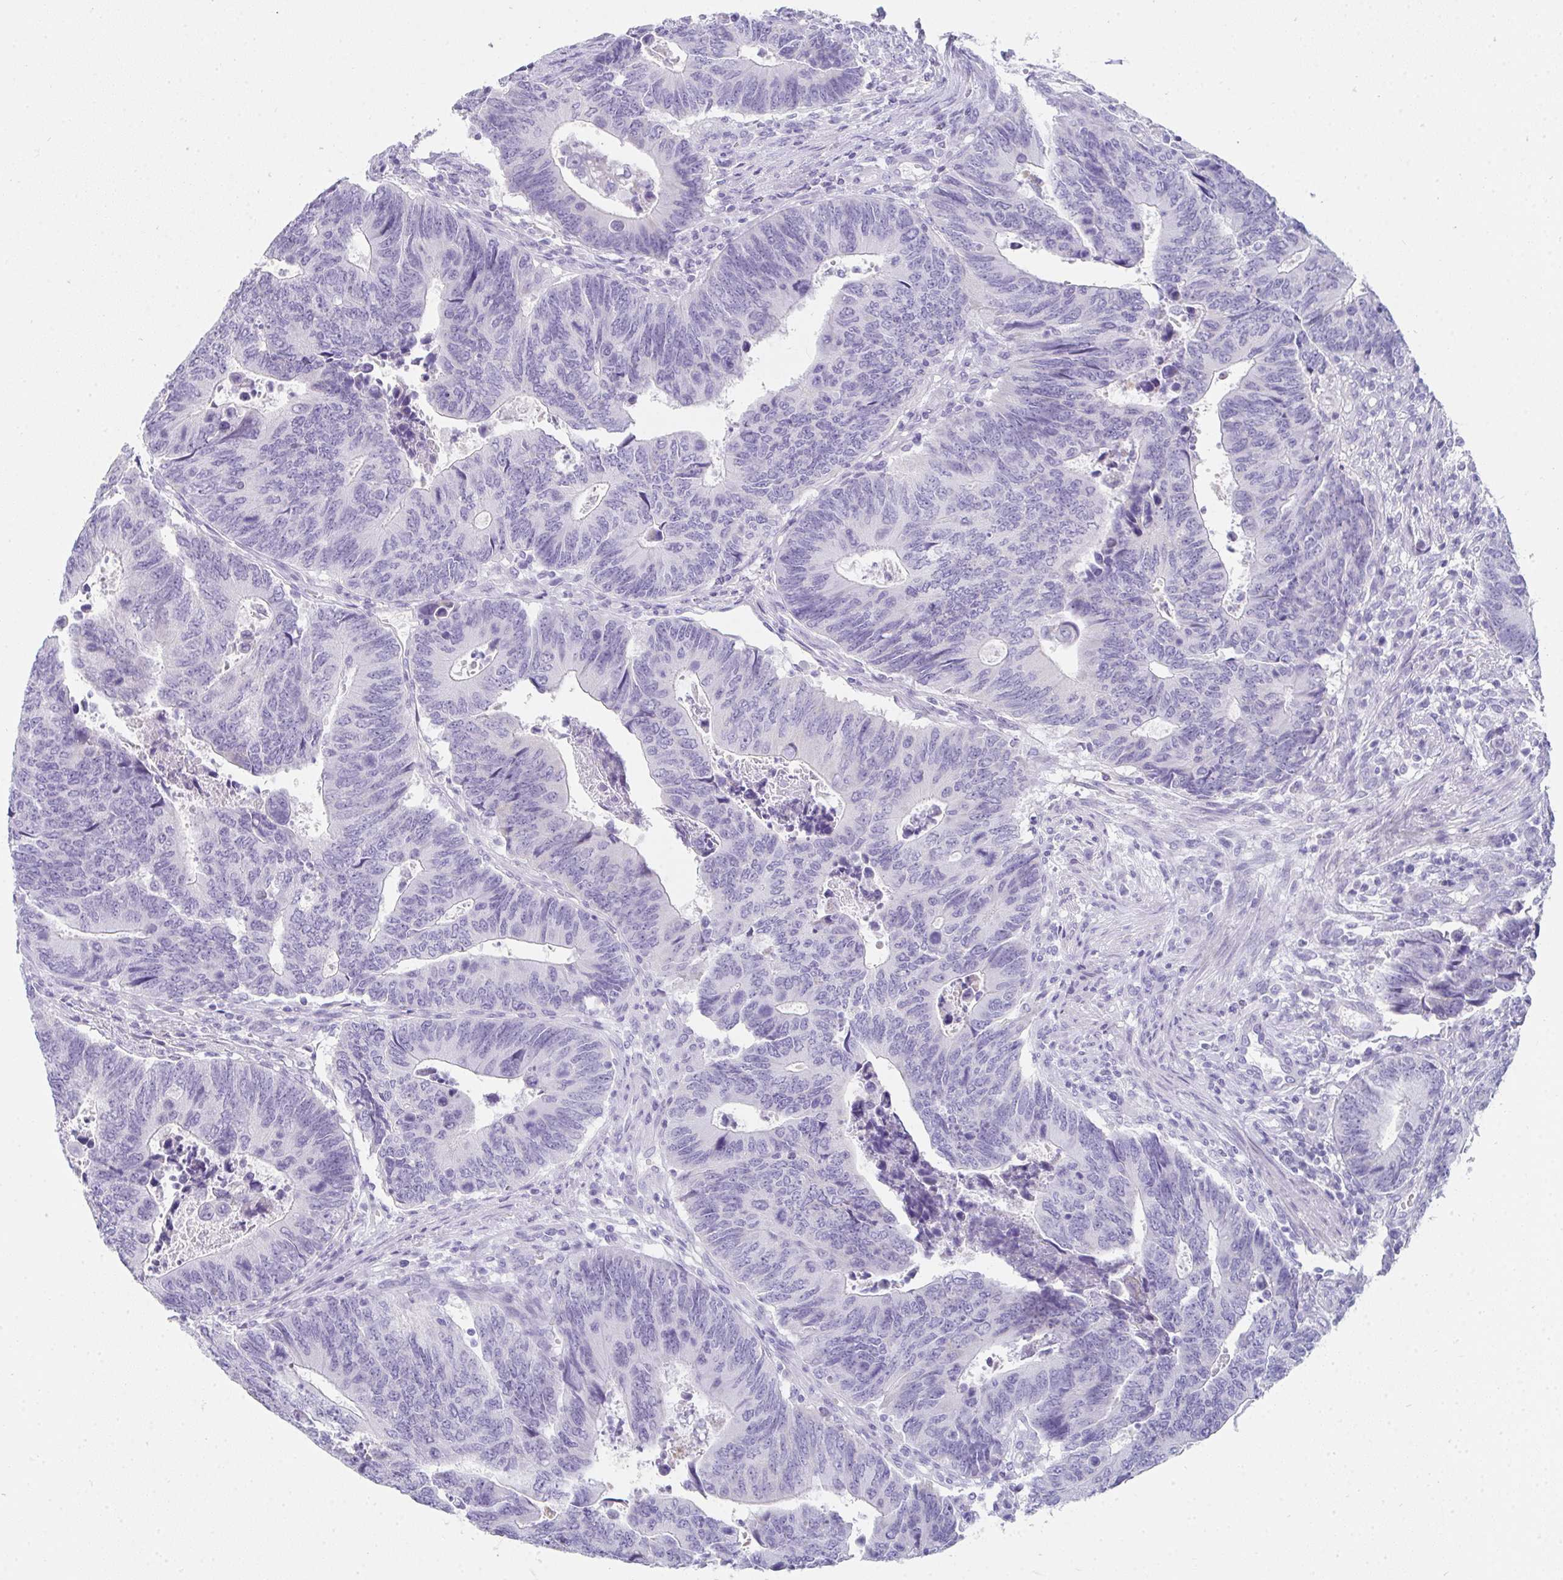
{"staining": {"intensity": "negative", "quantity": "none", "location": "none"}, "tissue": "colorectal cancer", "cell_type": "Tumor cells", "image_type": "cancer", "snomed": [{"axis": "morphology", "description": "Adenocarcinoma, NOS"}, {"axis": "topography", "description": "Colon"}], "caption": "Human colorectal cancer stained for a protein using immunohistochemistry (IHC) demonstrates no staining in tumor cells.", "gene": "RLF", "patient": {"sex": "male", "age": 87}}